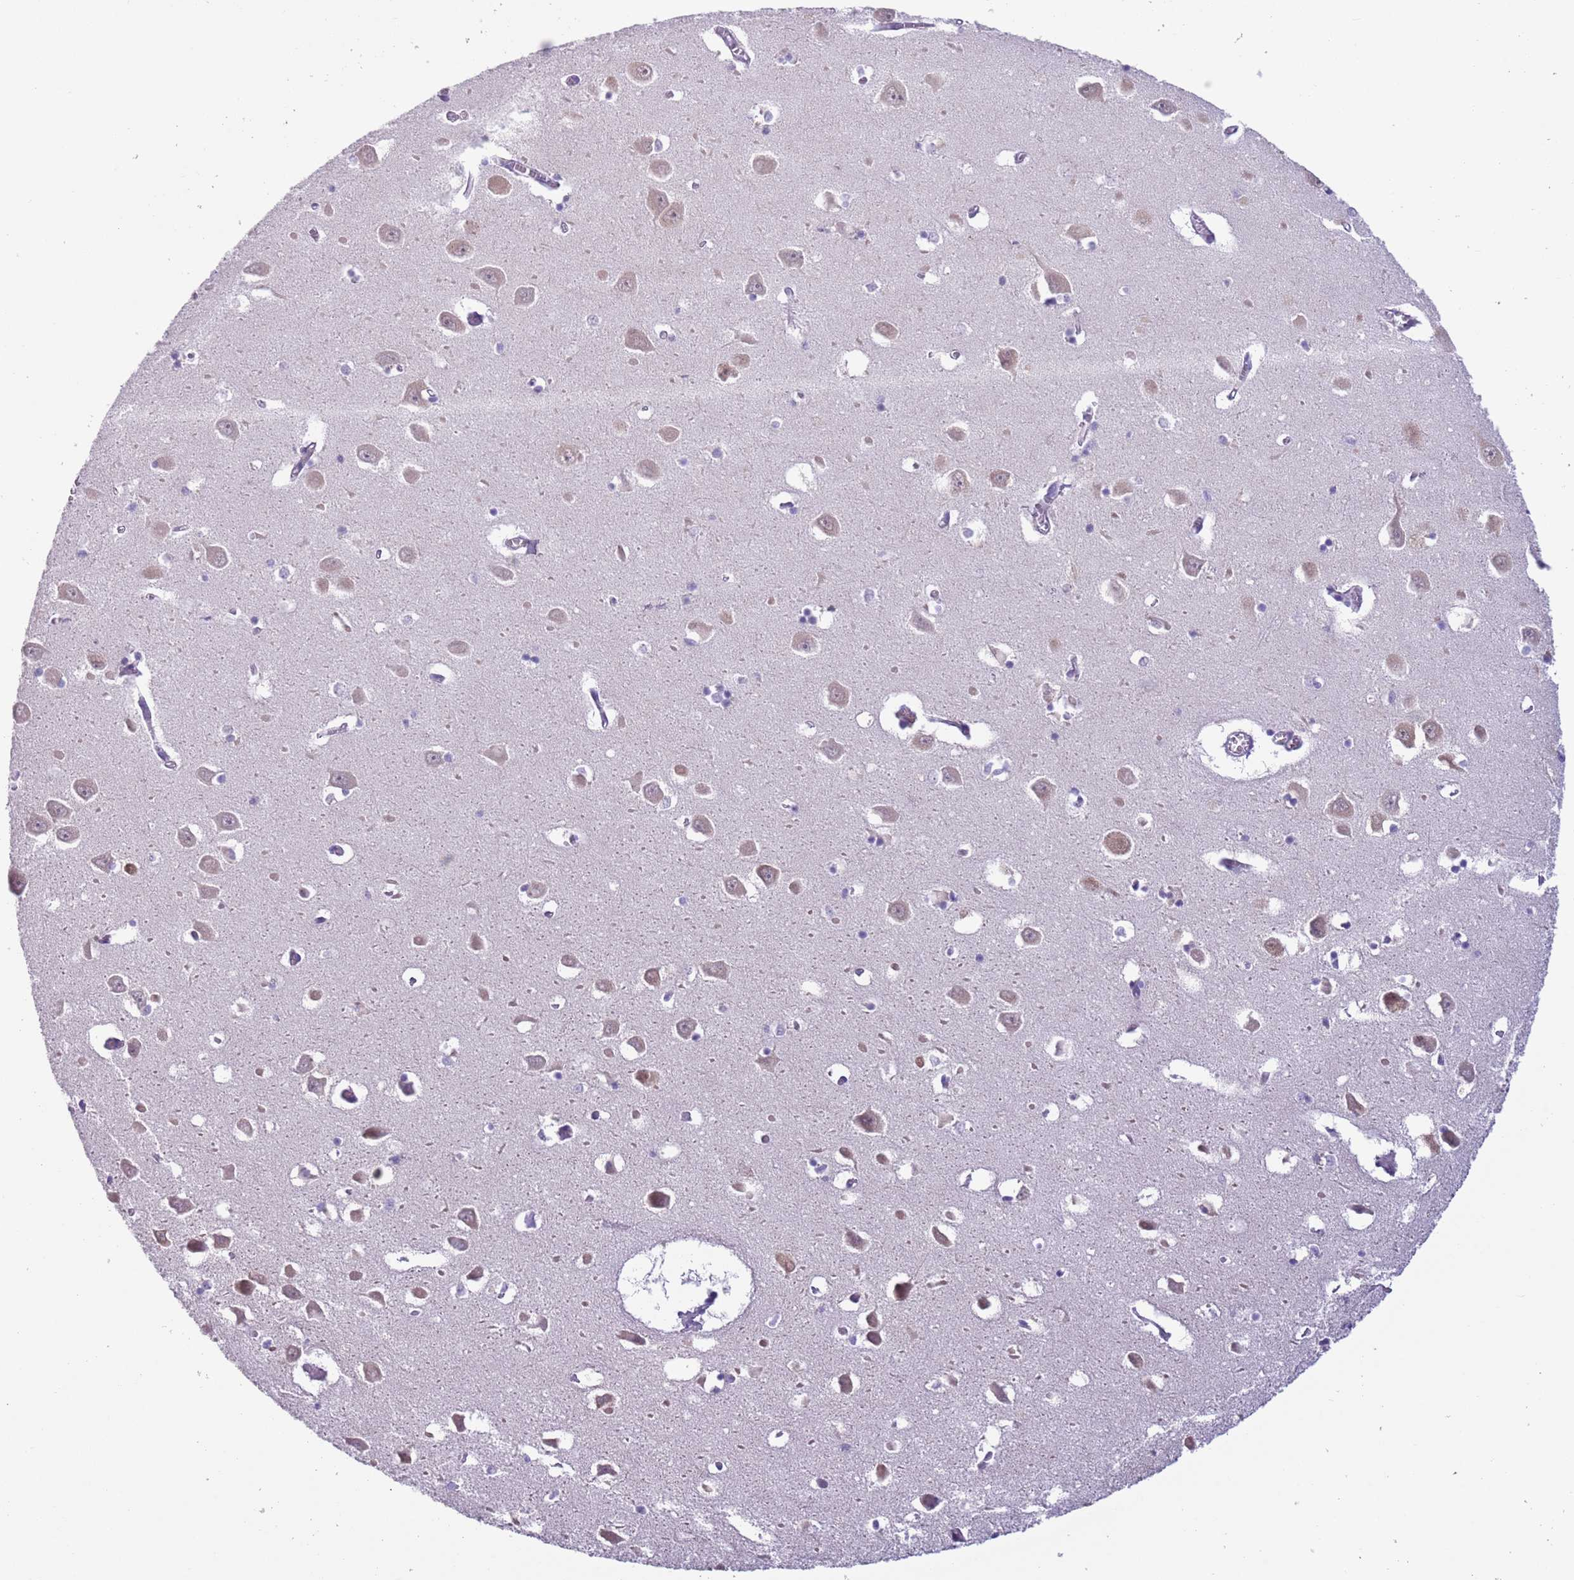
{"staining": {"intensity": "negative", "quantity": "none", "location": "none"}, "tissue": "hippocampus", "cell_type": "Glial cells", "image_type": "normal", "snomed": [{"axis": "morphology", "description": "Normal tissue, NOS"}, {"axis": "topography", "description": "Hippocampus"}], "caption": "Photomicrograph shows no protein expression in glial cells of benign hippocampus.", "gene": "COPE", "patient": {"sex": "male", "age": 70}}